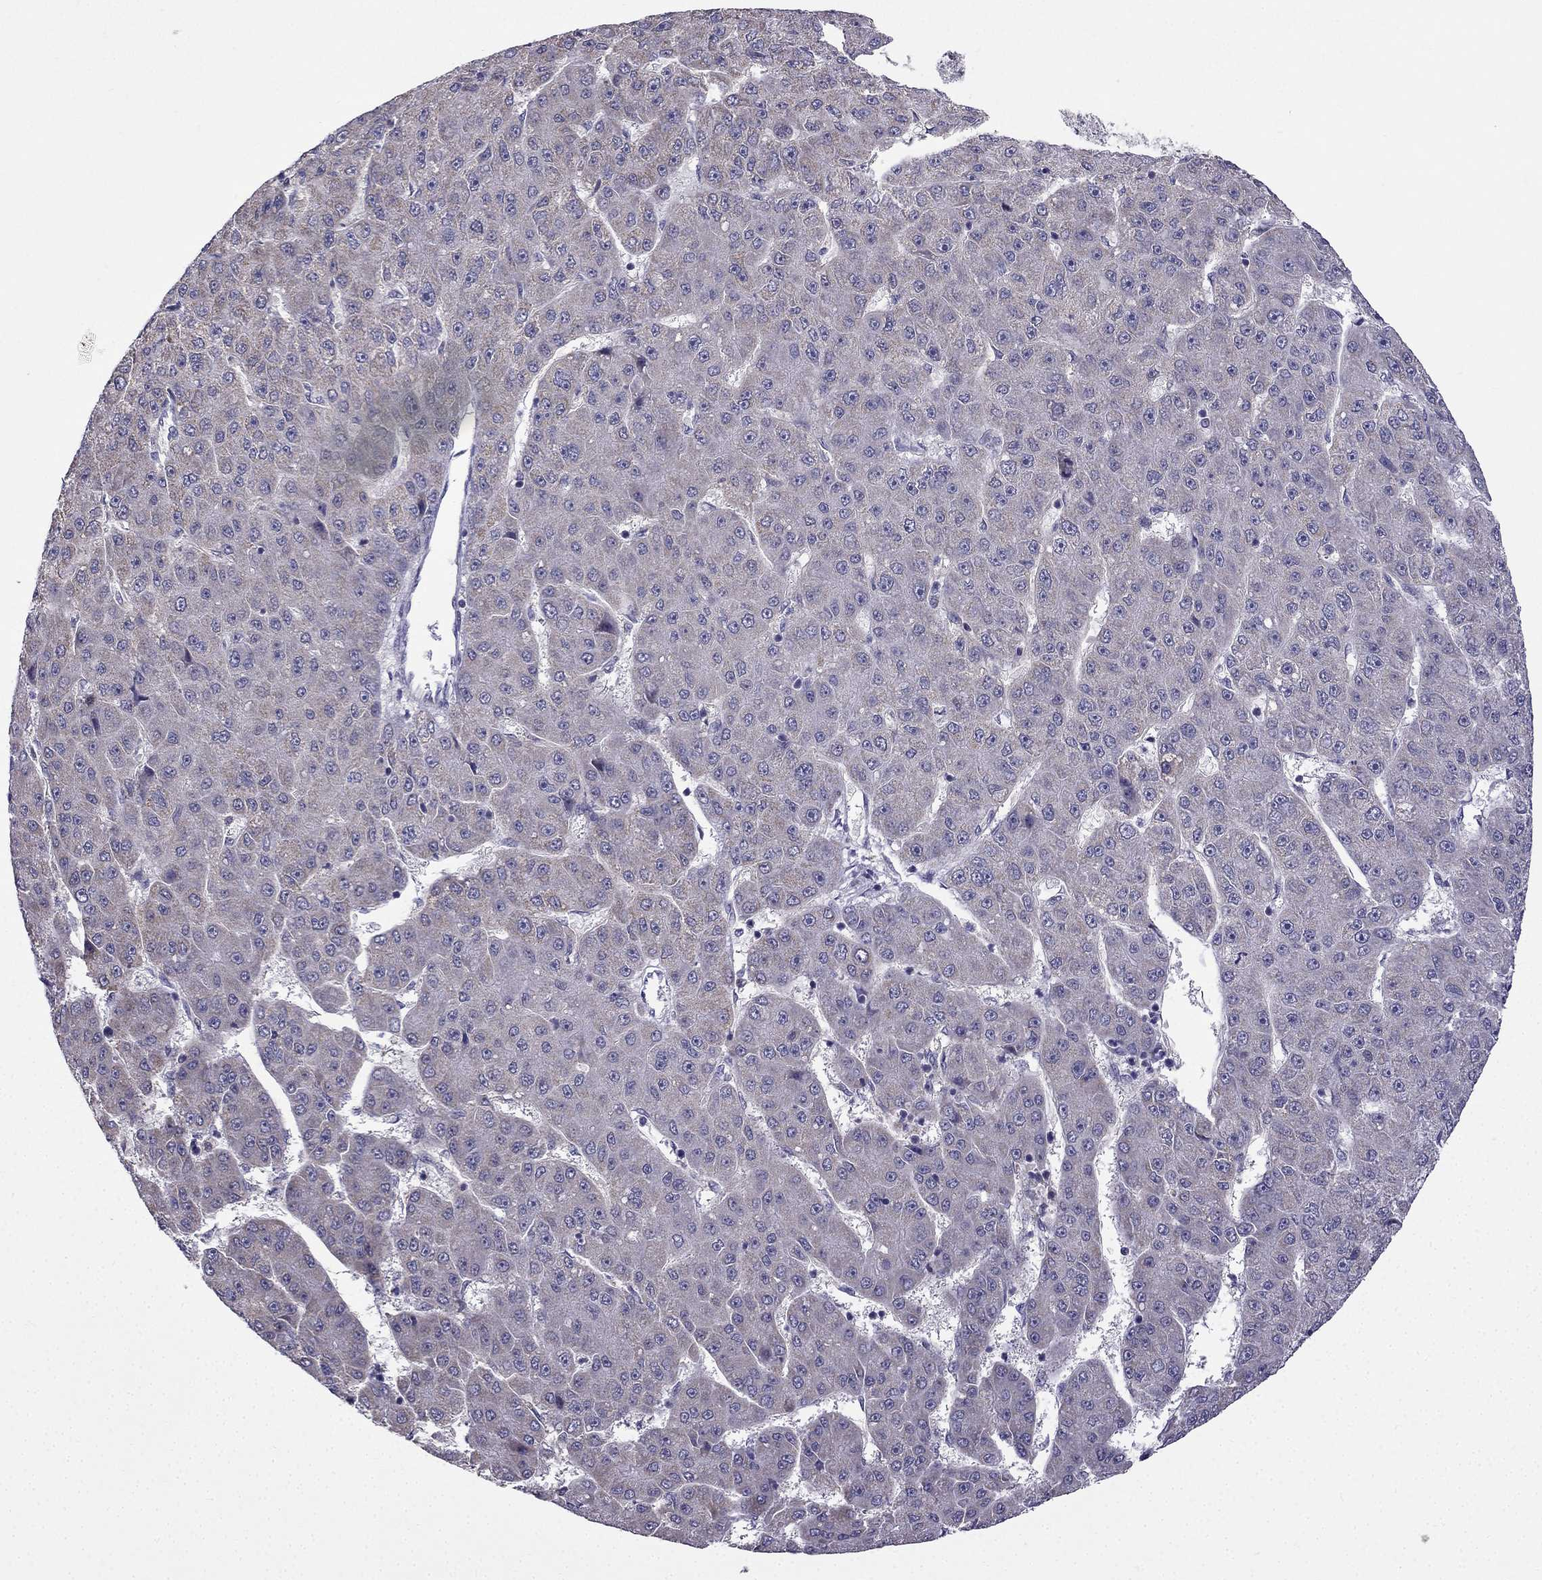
{"staining": {"intensity": "weak", "quantity": "25%-75%", "location": "cytoplasmic/membranous"}, "tissue": "liver cancer", "cell_type": "Tumor cells", "image_type": "cancer", "snomed": [{"axis": "morphology", "description": "Carcinoma, Hepatocellular, NOS"}, {"axis": "topography", "description": "Liver"}], "caption": "Human liver cancer (hepatocellular carcinoma) stained with a brown dye reveals weak cytoplasmic/membranous positive staining in about 25%-75% of tumor cells.", "gene": "SLC6A2", "patient": {"sex": "male", "age": 67}}